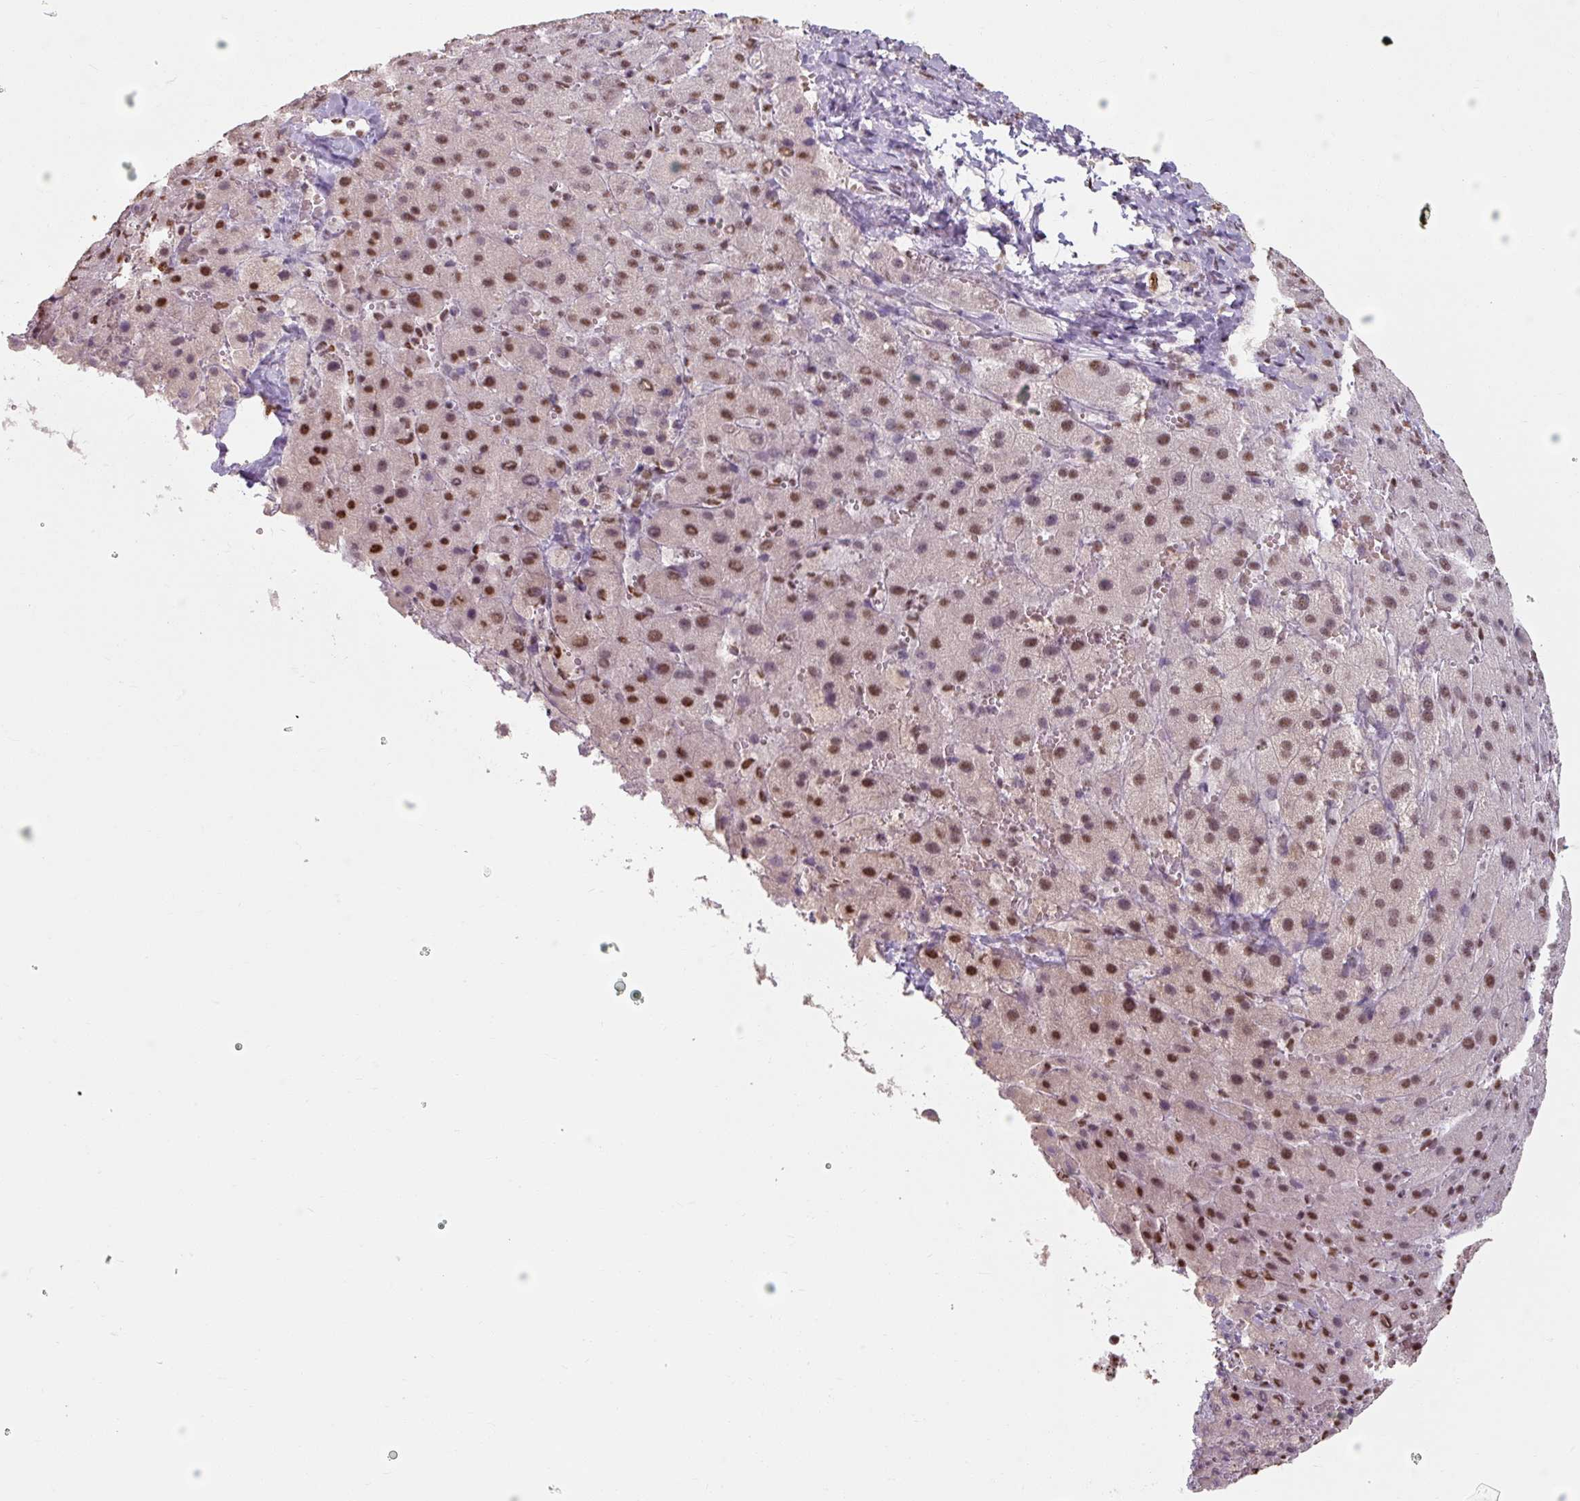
{"staining": {"intensity": "moderate", "quantity": "25%-75%", "location": "nuclear"}, "tissue": "liver cancer", "cell_type": "Tumor cells", "image_type": "cancer", "snomed": [{"axis": "morphology", "description": "Carcinoma, Hepatocellular, NOS"}, {"axis": "topography", "description": "Liver"}], "caption": "High-power microscopy captured an immunohistochemistry micrograph of liver hepatocellular carcinoma, revealing moderate nuclear expression in about 25%-75% of tumor cells.", "gene": "ZFTRAF1", "patient": {"sex": "female", "age": 58}}